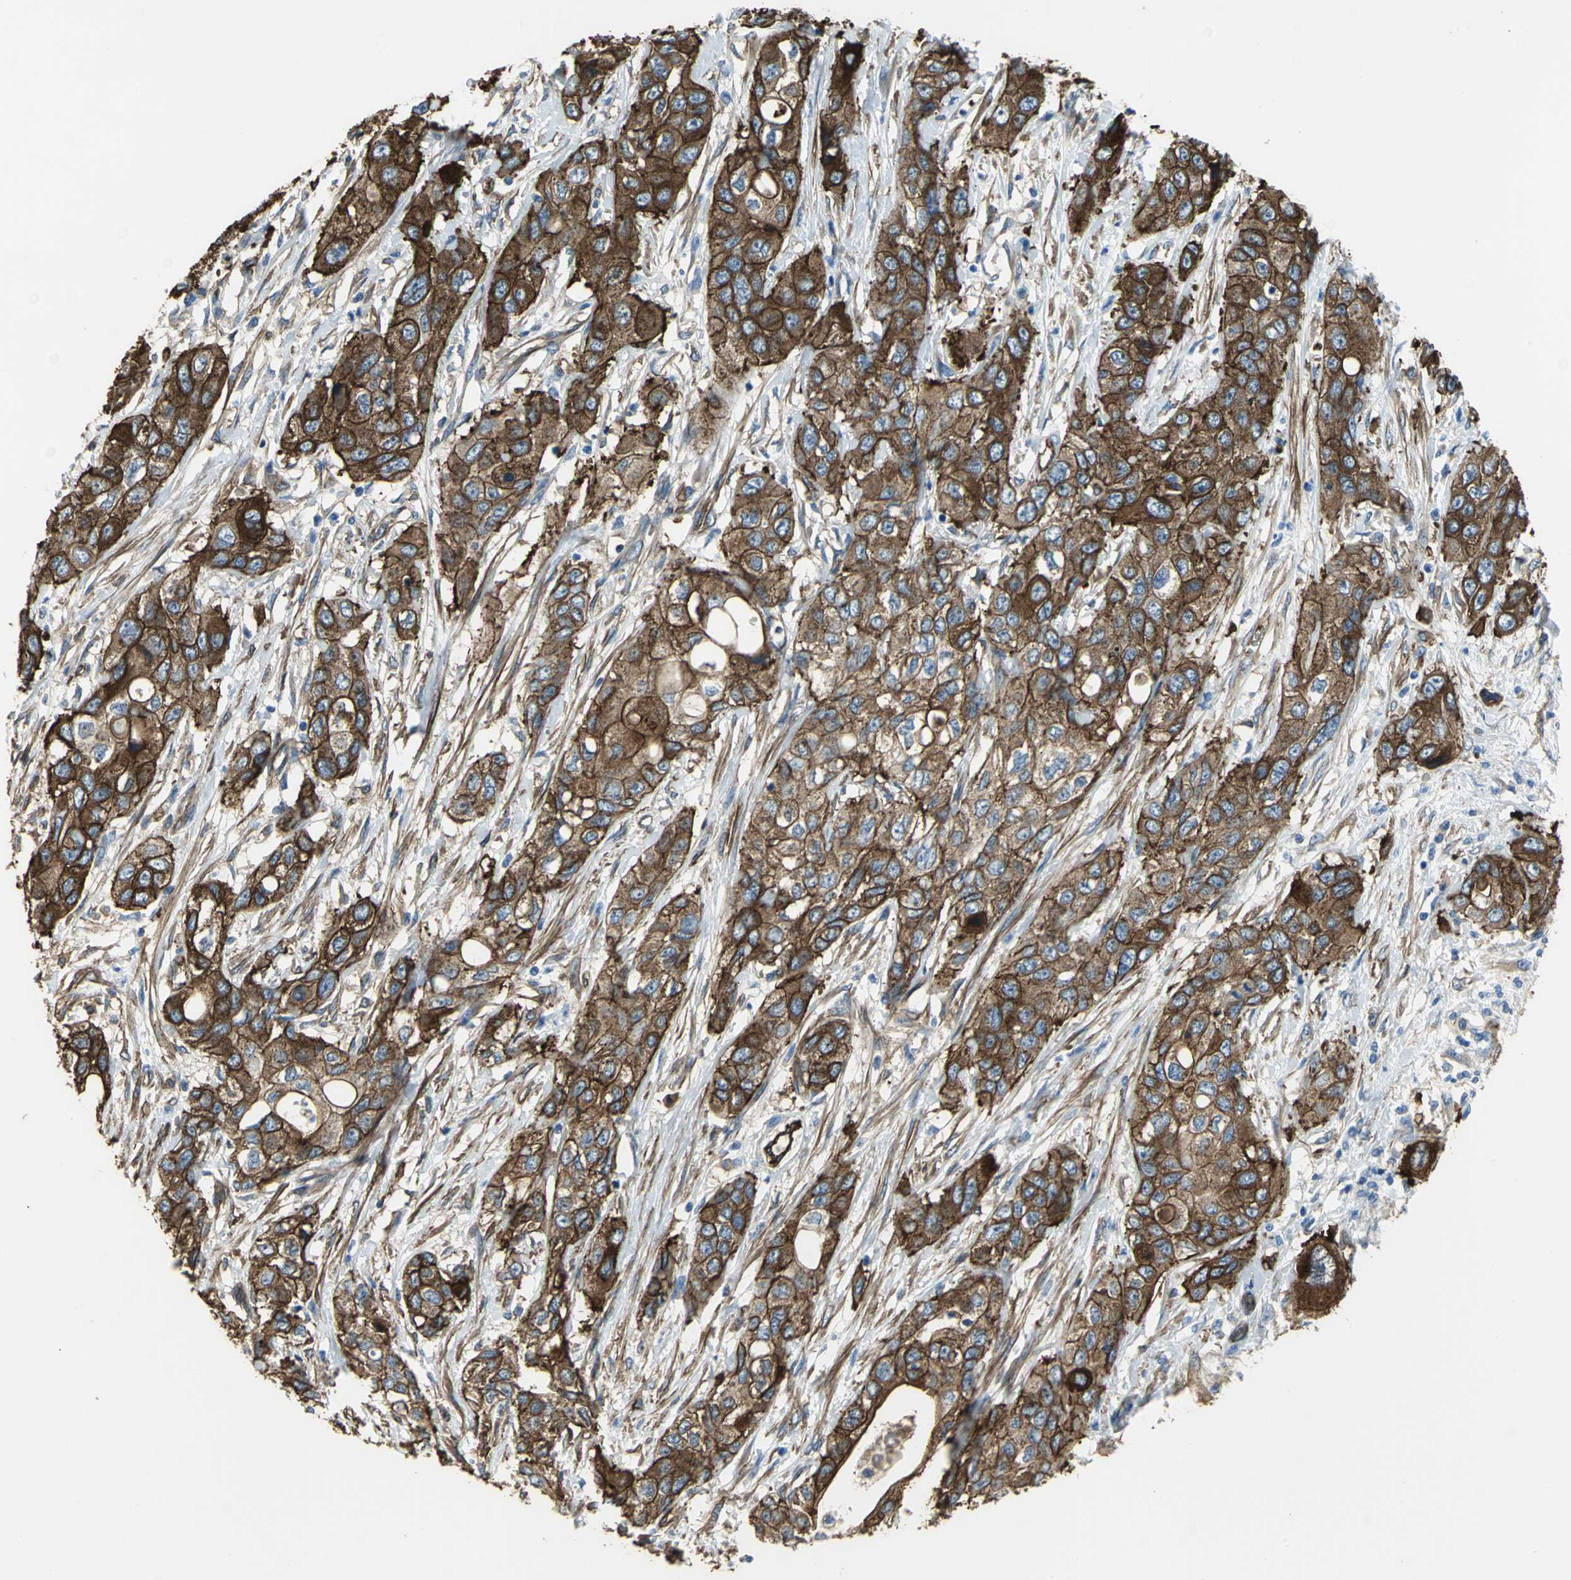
{"staining": {"intensity": "strong", "quantity": ">75%", "location": "cytoplasmic/membranous"}, "tissue": "pancreatic cancer", "cell_type": "Tumor cells", "image_type": "cancer", "snomed": [{"axis": "morphology", "description": "Adenocarcinoma, NOS"}, {"axis": "topography", "description": "Pancreas"}], "caption": "Immunohistochemical staining of human pancreatic cancer (adenocarcinoma) displays high levels of strong cytoplasmic/membranous expression in approximately >75% of tumor cells.", "gene": "FLNB", "patient": {"sex": "female", "age": 70}}